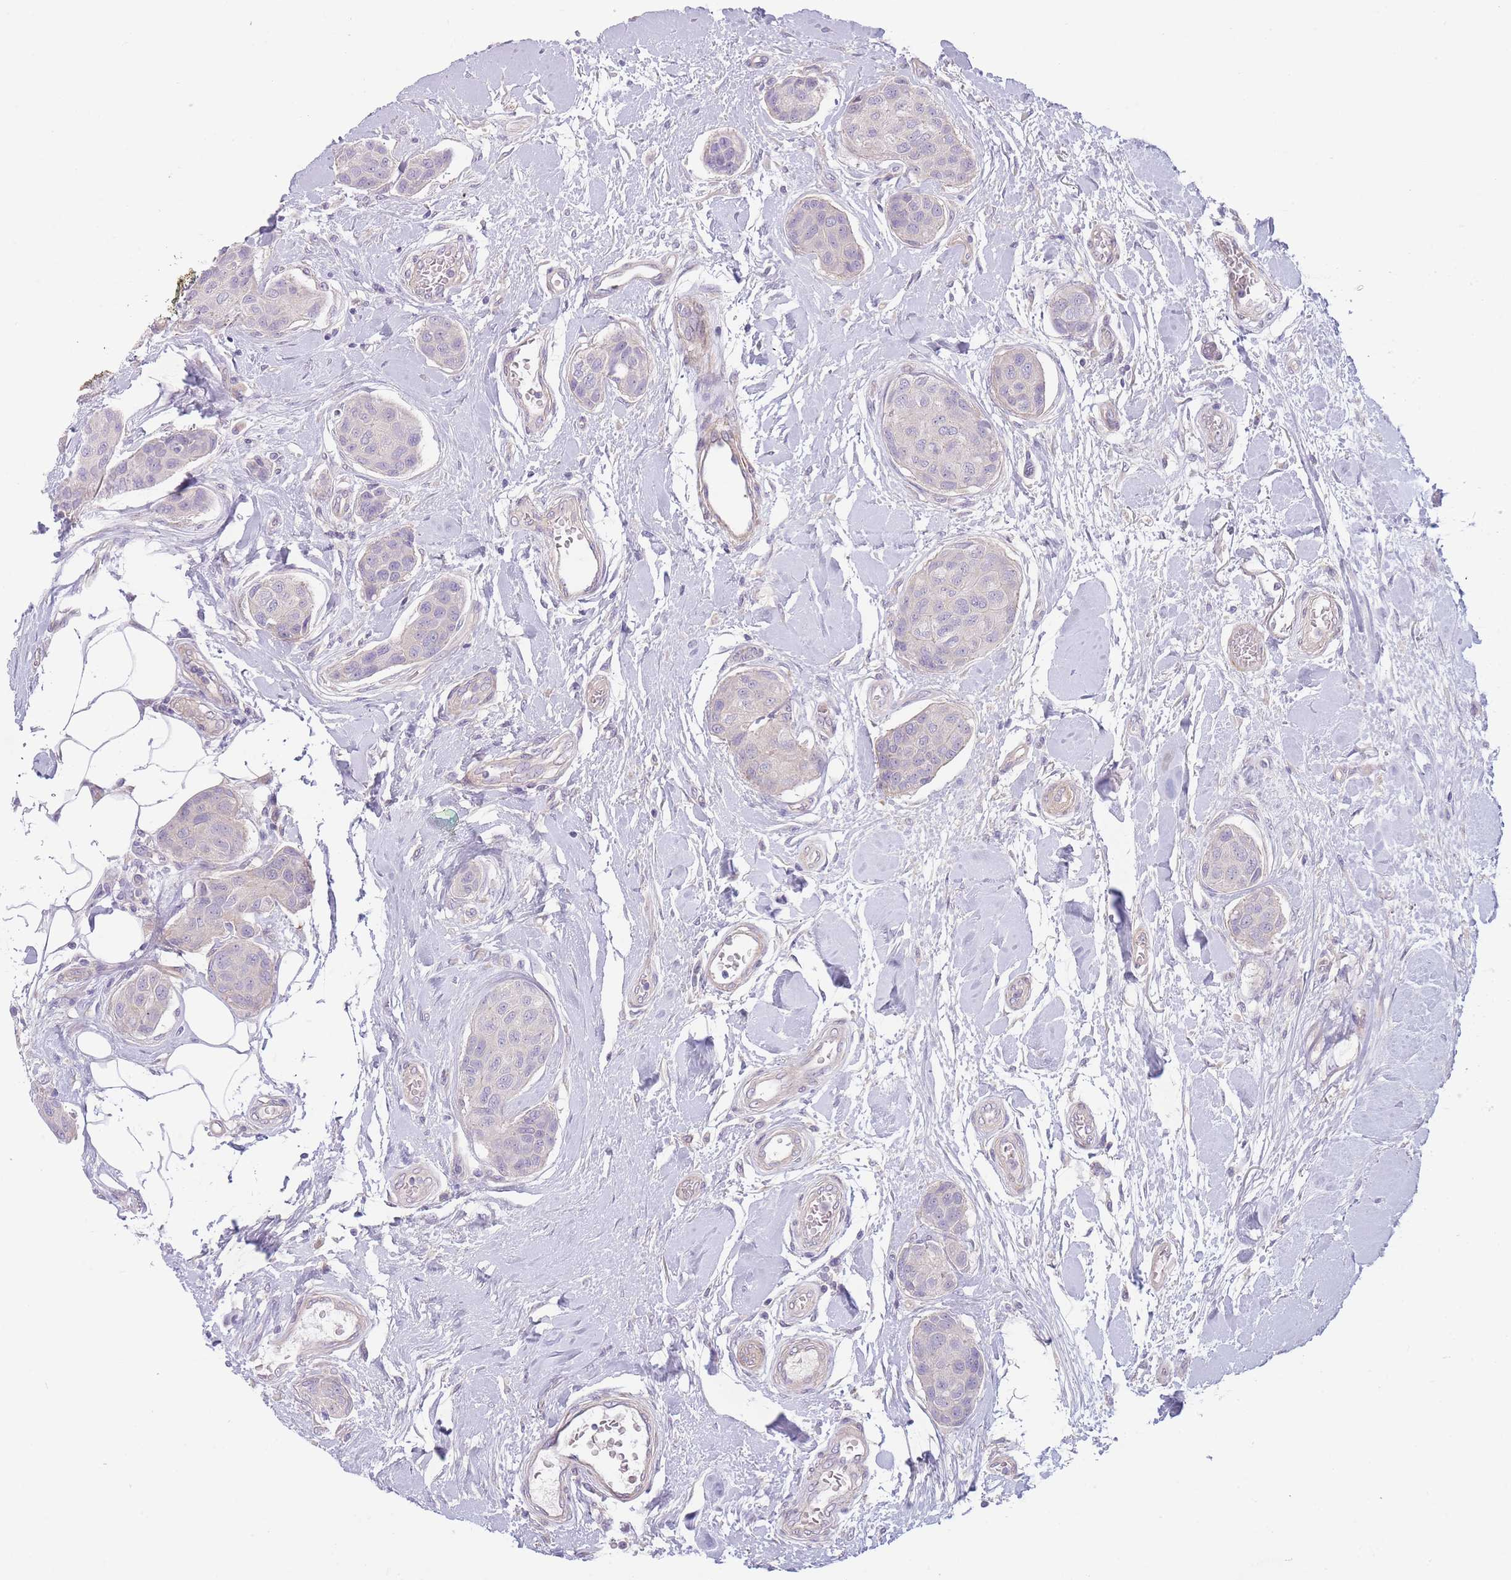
{"staining": {"intensity": "negative", "quantity": "none", "location": "none"}, "tissue": "breast cancer", "cell_type": "Tumor cells", "image_type": "cancer", "snomed": [{"axis": "morphology", "description": "Duct carcinoma"}, {"axis": "topography", "description": "Breast"}, {"axis": "topography", "description": "Lymph node"}], "caption": "This is an immunohistochemistry micrograph of breast infiltrating ductal carcinoma. There is no staining in tumor cells.", "gene": "PNPLA5", "patient": {"sex": "female", "age": 80}}